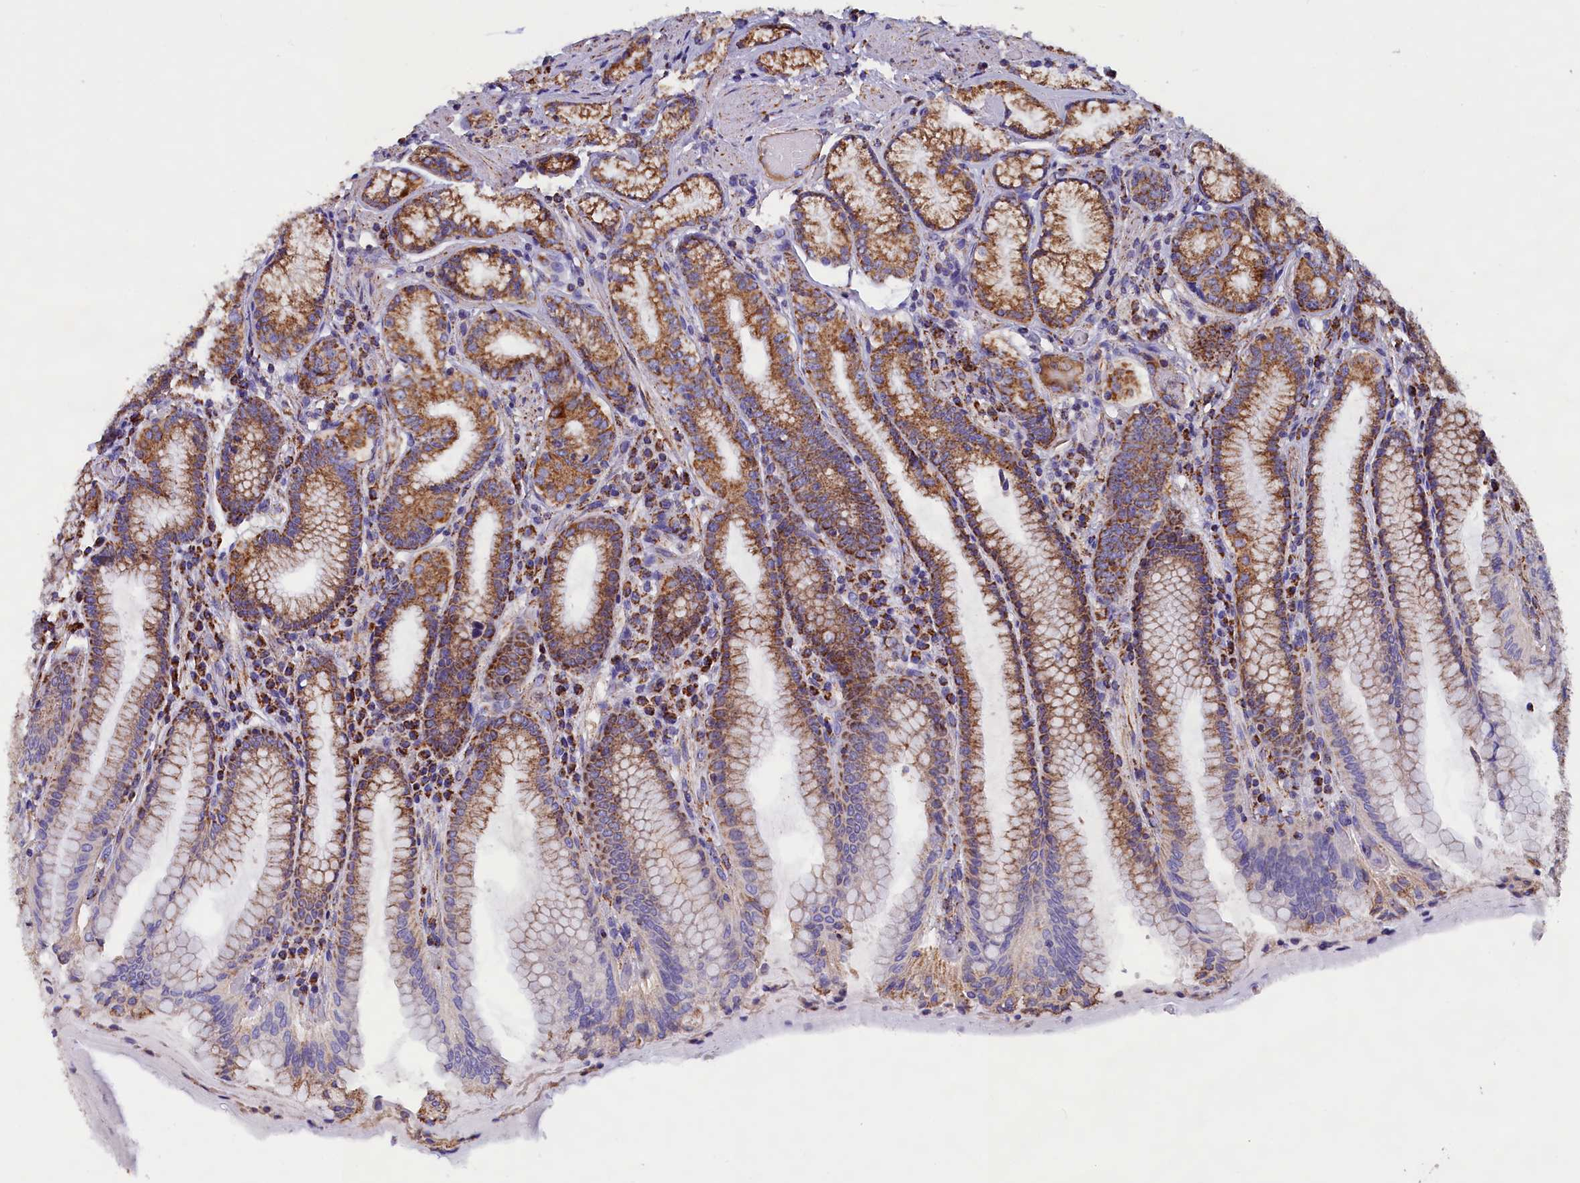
{"staining": {"intensity": "strong", "quantity": ">75%", "location": "cytoplasmic/membranous"}, "tissue": "stomach", "cell_type": "Glandular cells", "image_type": "normal", "snomed": [{"axis": "morphology", "description": "Normal tissue, NOS"}, {"axis": "topography", "description": "Stomach, upper"}, {"axis": "topography", "description": "Stomach, lower"}], "caption": "Protein expression by immunohistochemistry (IHC) reveals strong cytoplasmic/membranous expression in approximately >75% of glandular cells in normal stomach. The staining is performed using DAB (3,3'-diaminobenzidine) brown chromogen to label protein expression. The nuclei are counter-stained blue using hematoxylin.", "gene": "SLC39A3", "patient": {"sex": "female", "age": 76}}